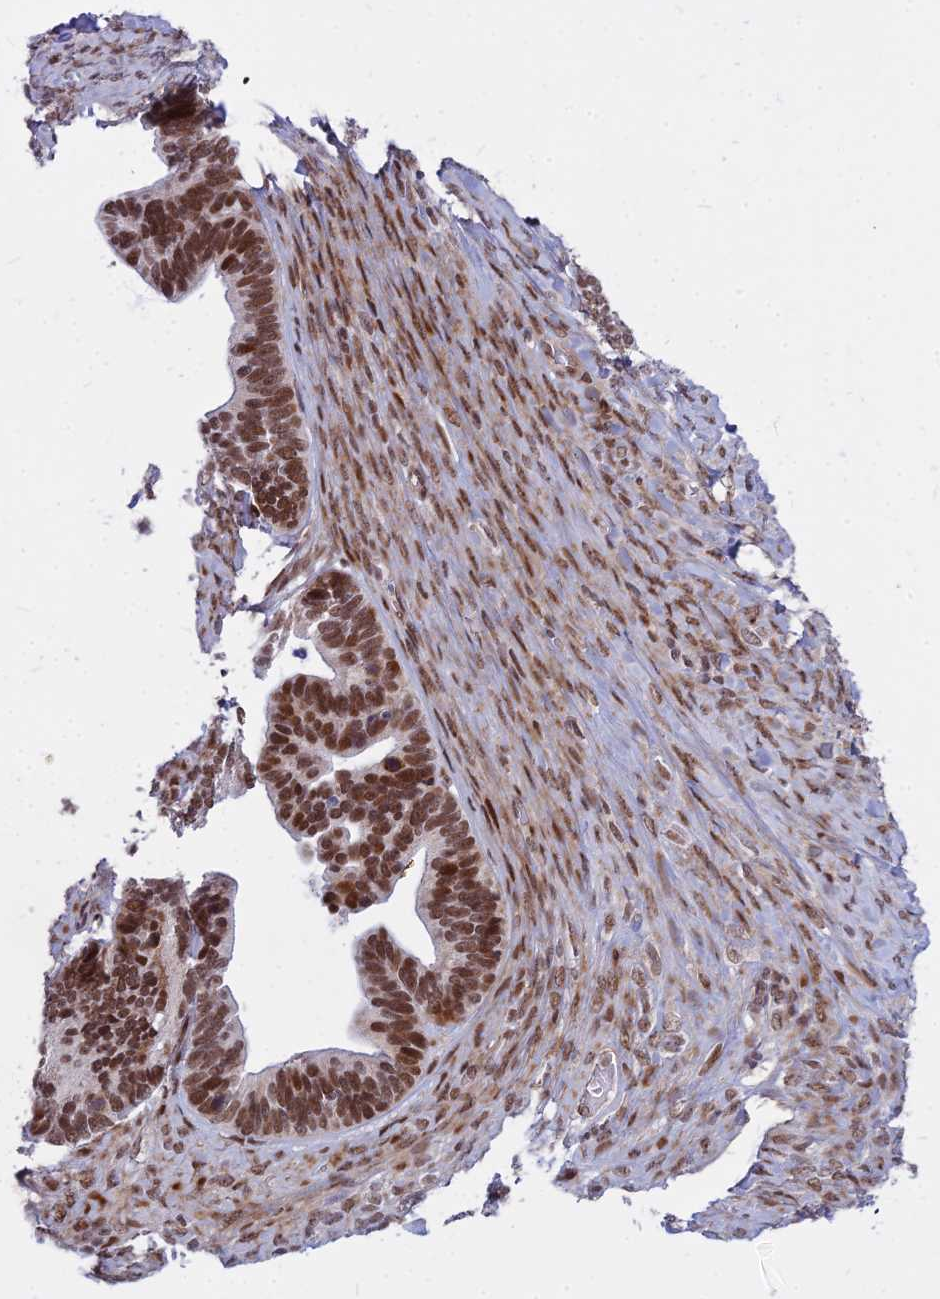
{"staining": {"intensity": "strong", "quantity": ">75%", "location": "nuclear"}, "tissue": "ovarian cancer", "cell_type": "Tumor cells", "image_type": "cancer", "snomed": [{"axis": "morphology", "description": "Cystadenocarcinoma, serous, NOS"}, {"axis": "topography", "description": "Ovary"}], "caption": "Tumor cells exhibit high levels of strong nuclear positivity in approximately >75% of cells in serous cystadenocarcinoma (ovarian). (DAB (3,3'-diaminobenzidine) IHC with brightfield microscopy, high magnification).", "gene": "ALG10", "patient": {"sex": "female", "age": 56}}